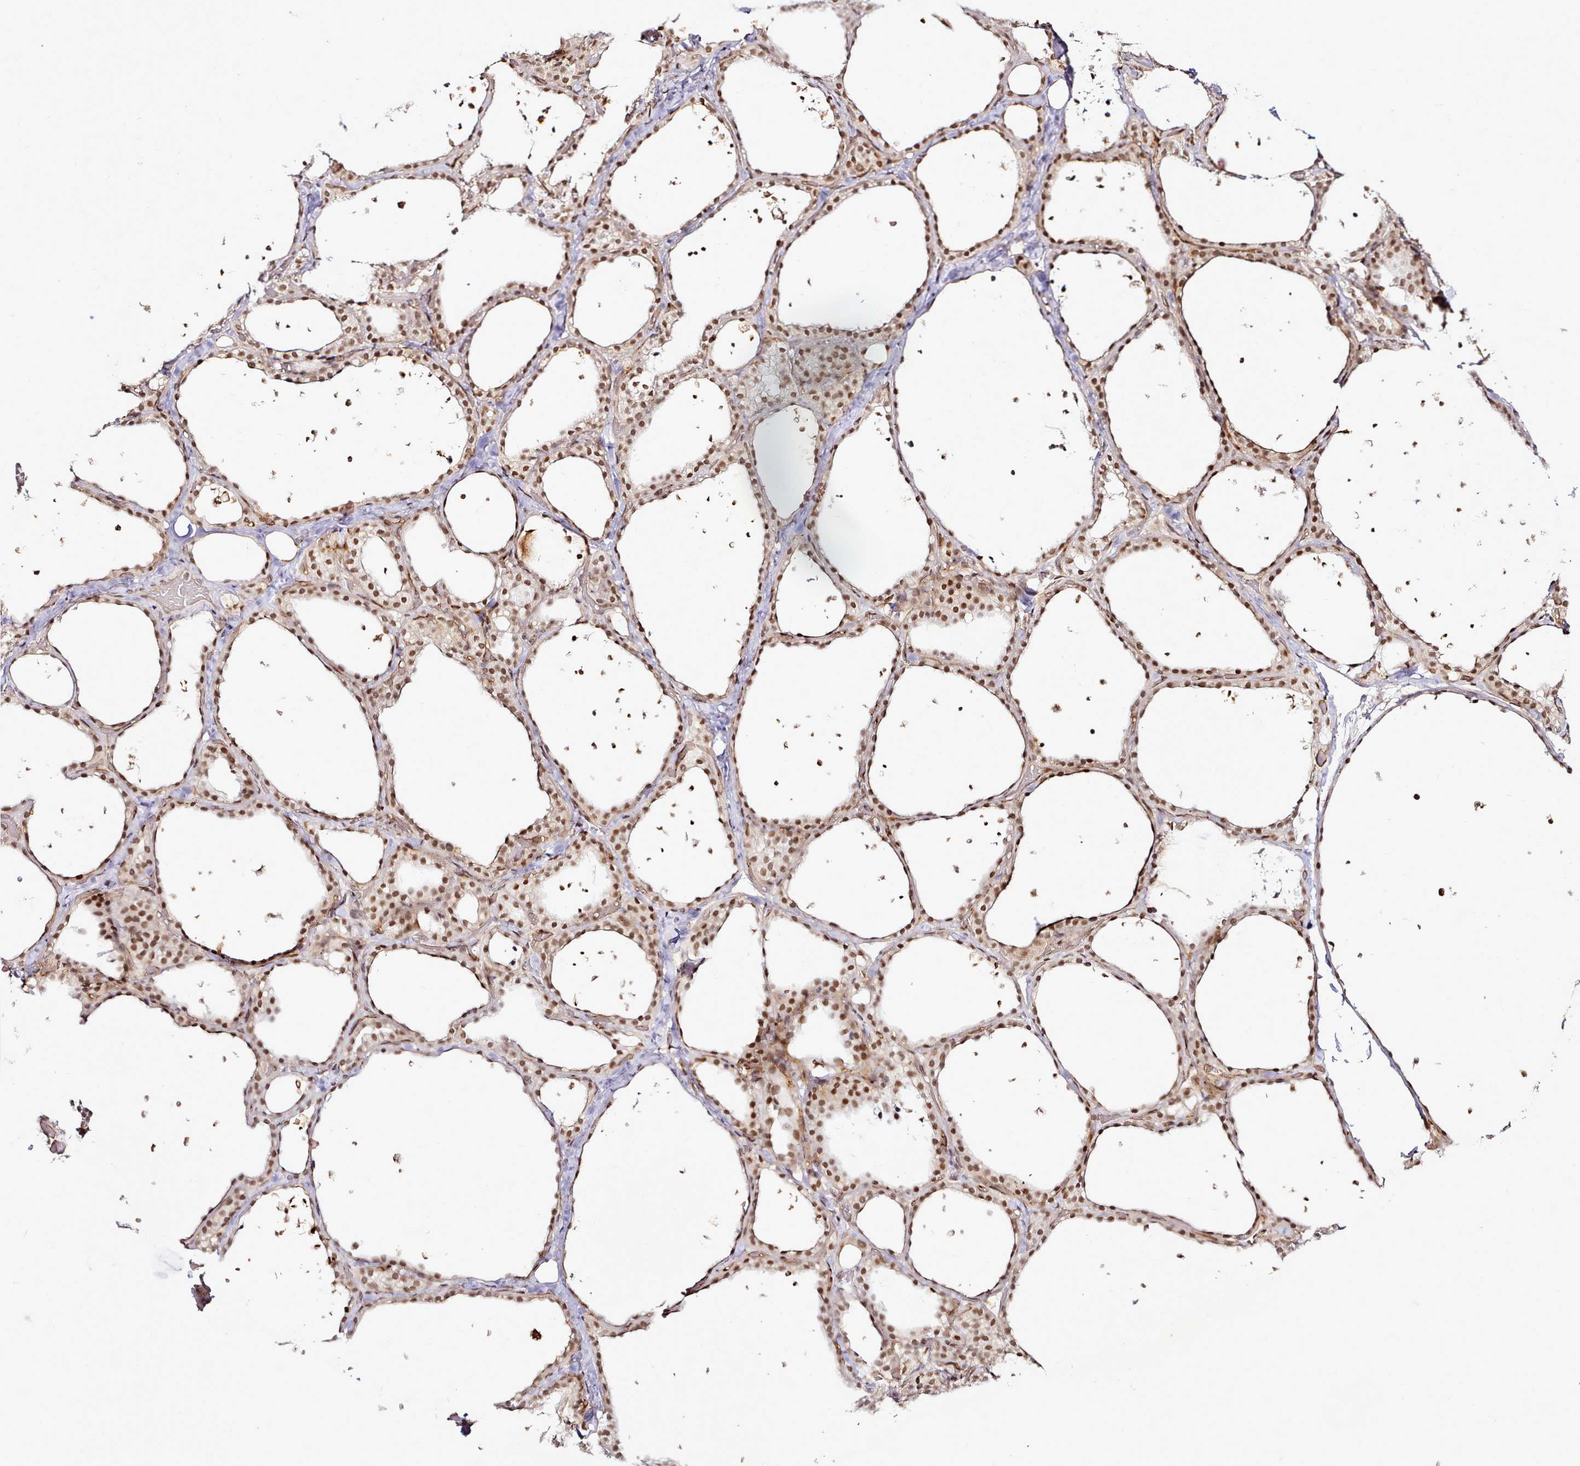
{"staining": {"intensity": "moderate", "quantity": ">75%", "location": "nuclear"}, "tissue": "thyroid gland", "cell_type": "Glandular cells", "image_type": "normal", "snomed": [{"axis": "morphology", "description": "Normal tissue, NOS"}, {"axis": "topography", "description": "Thyroid gland"}], "caption": "An immunohistochemistry micrograph of normal tissue is shown. Protein staining in brown highlights moderate nuclear positivity in thyroid gland within glandular cells.", "gene": "SYT15B", "patient": {"sex": "female", "age": 44}}